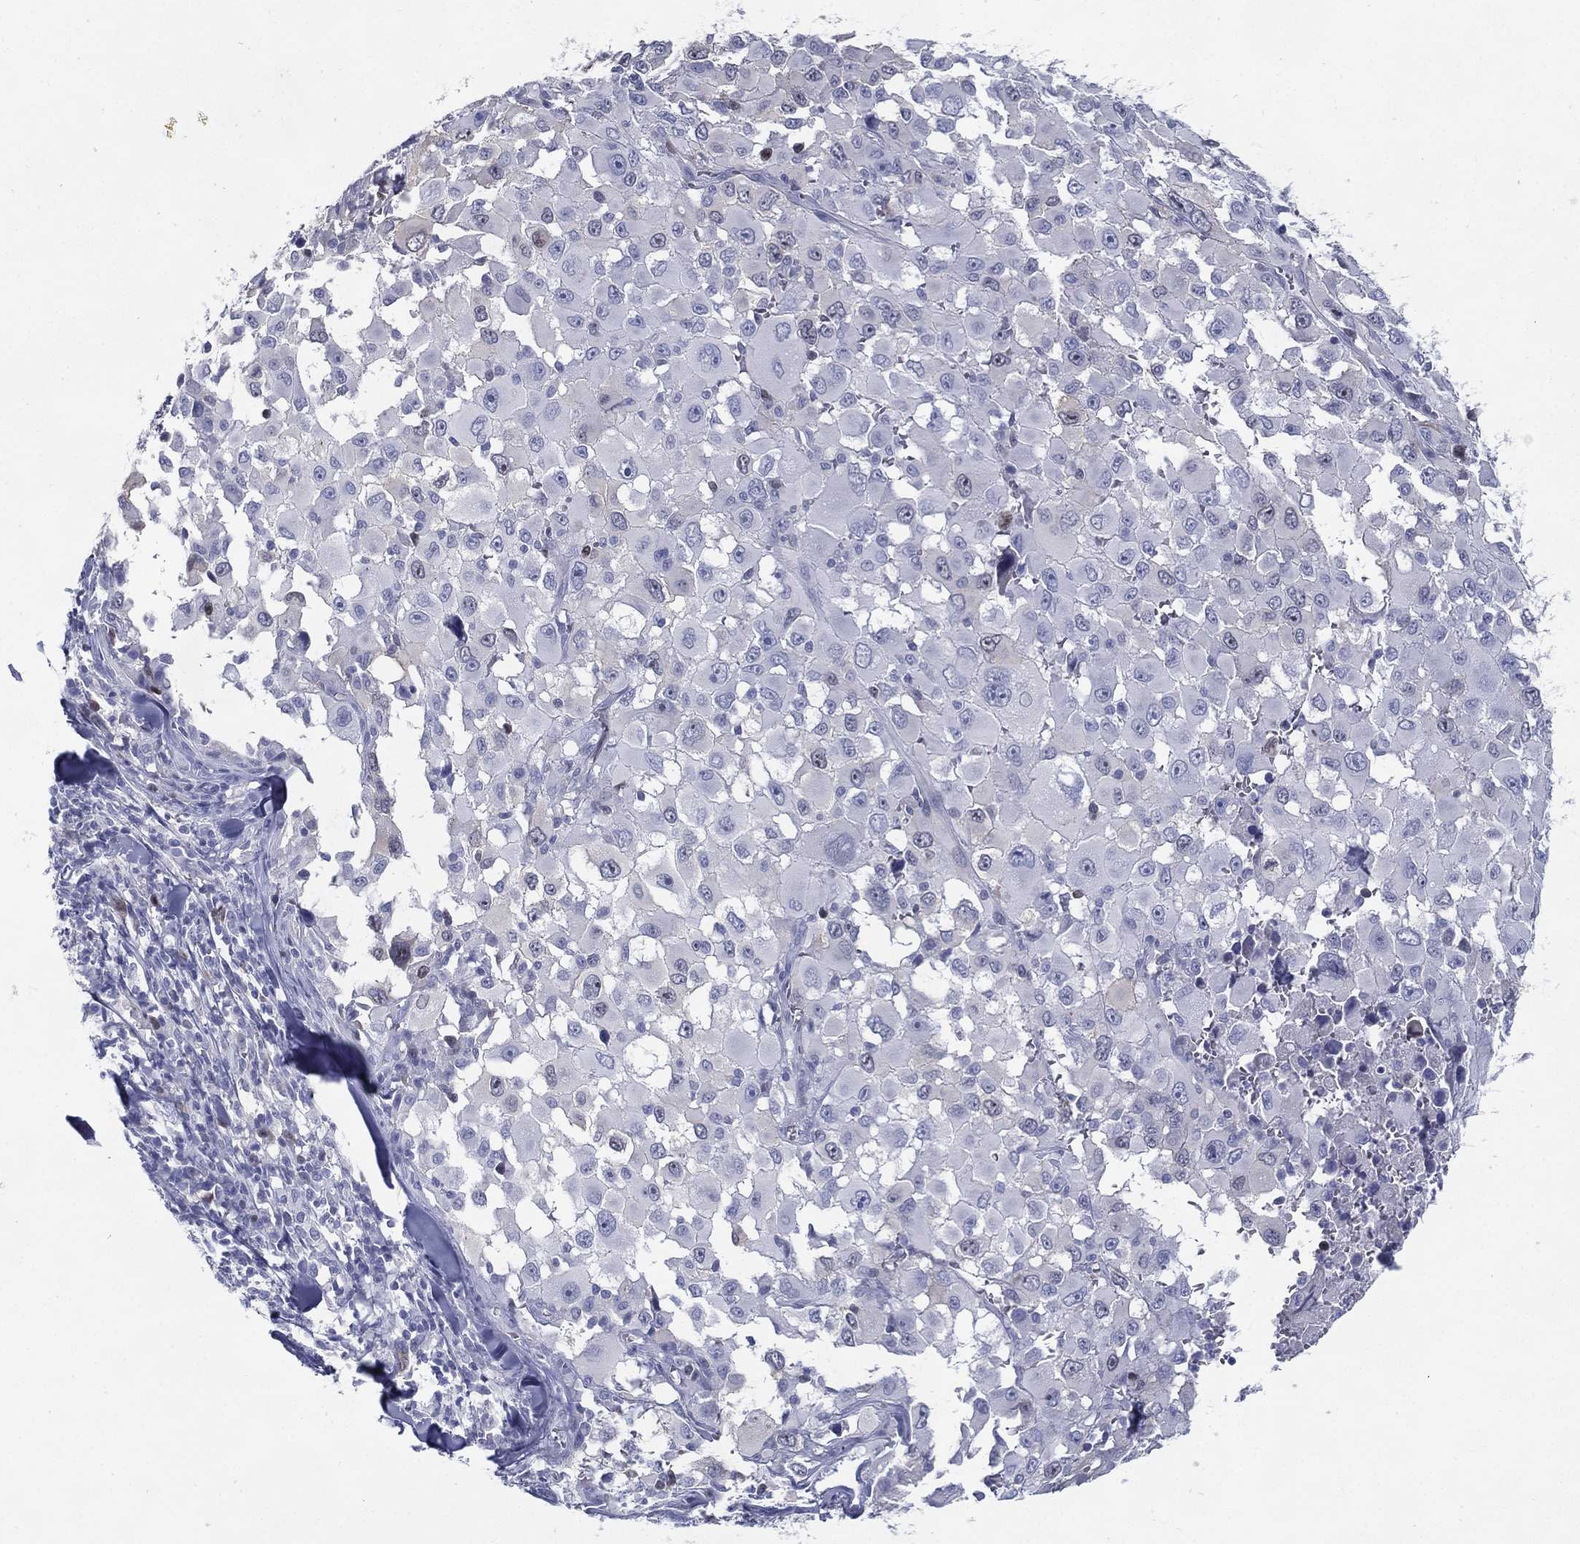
{"staining": {"intensity": "negative", "quantity": "none", "location": "none"}, "tissue": "melanoma", "cell_type": "Tumor cells", "image_type": "cancer", "snomed": [{"axis": "morphology", "description": "Malignant melanoma, Metastatic site"}, {"axis": "topography", "description": "Lymph node"}], "caption": "Melanoma stained for a protein using immunohistochemistry shows no staining tumor cells.", "gene": "KIF2C", "patient": {"sex": "male", "age": 50}}